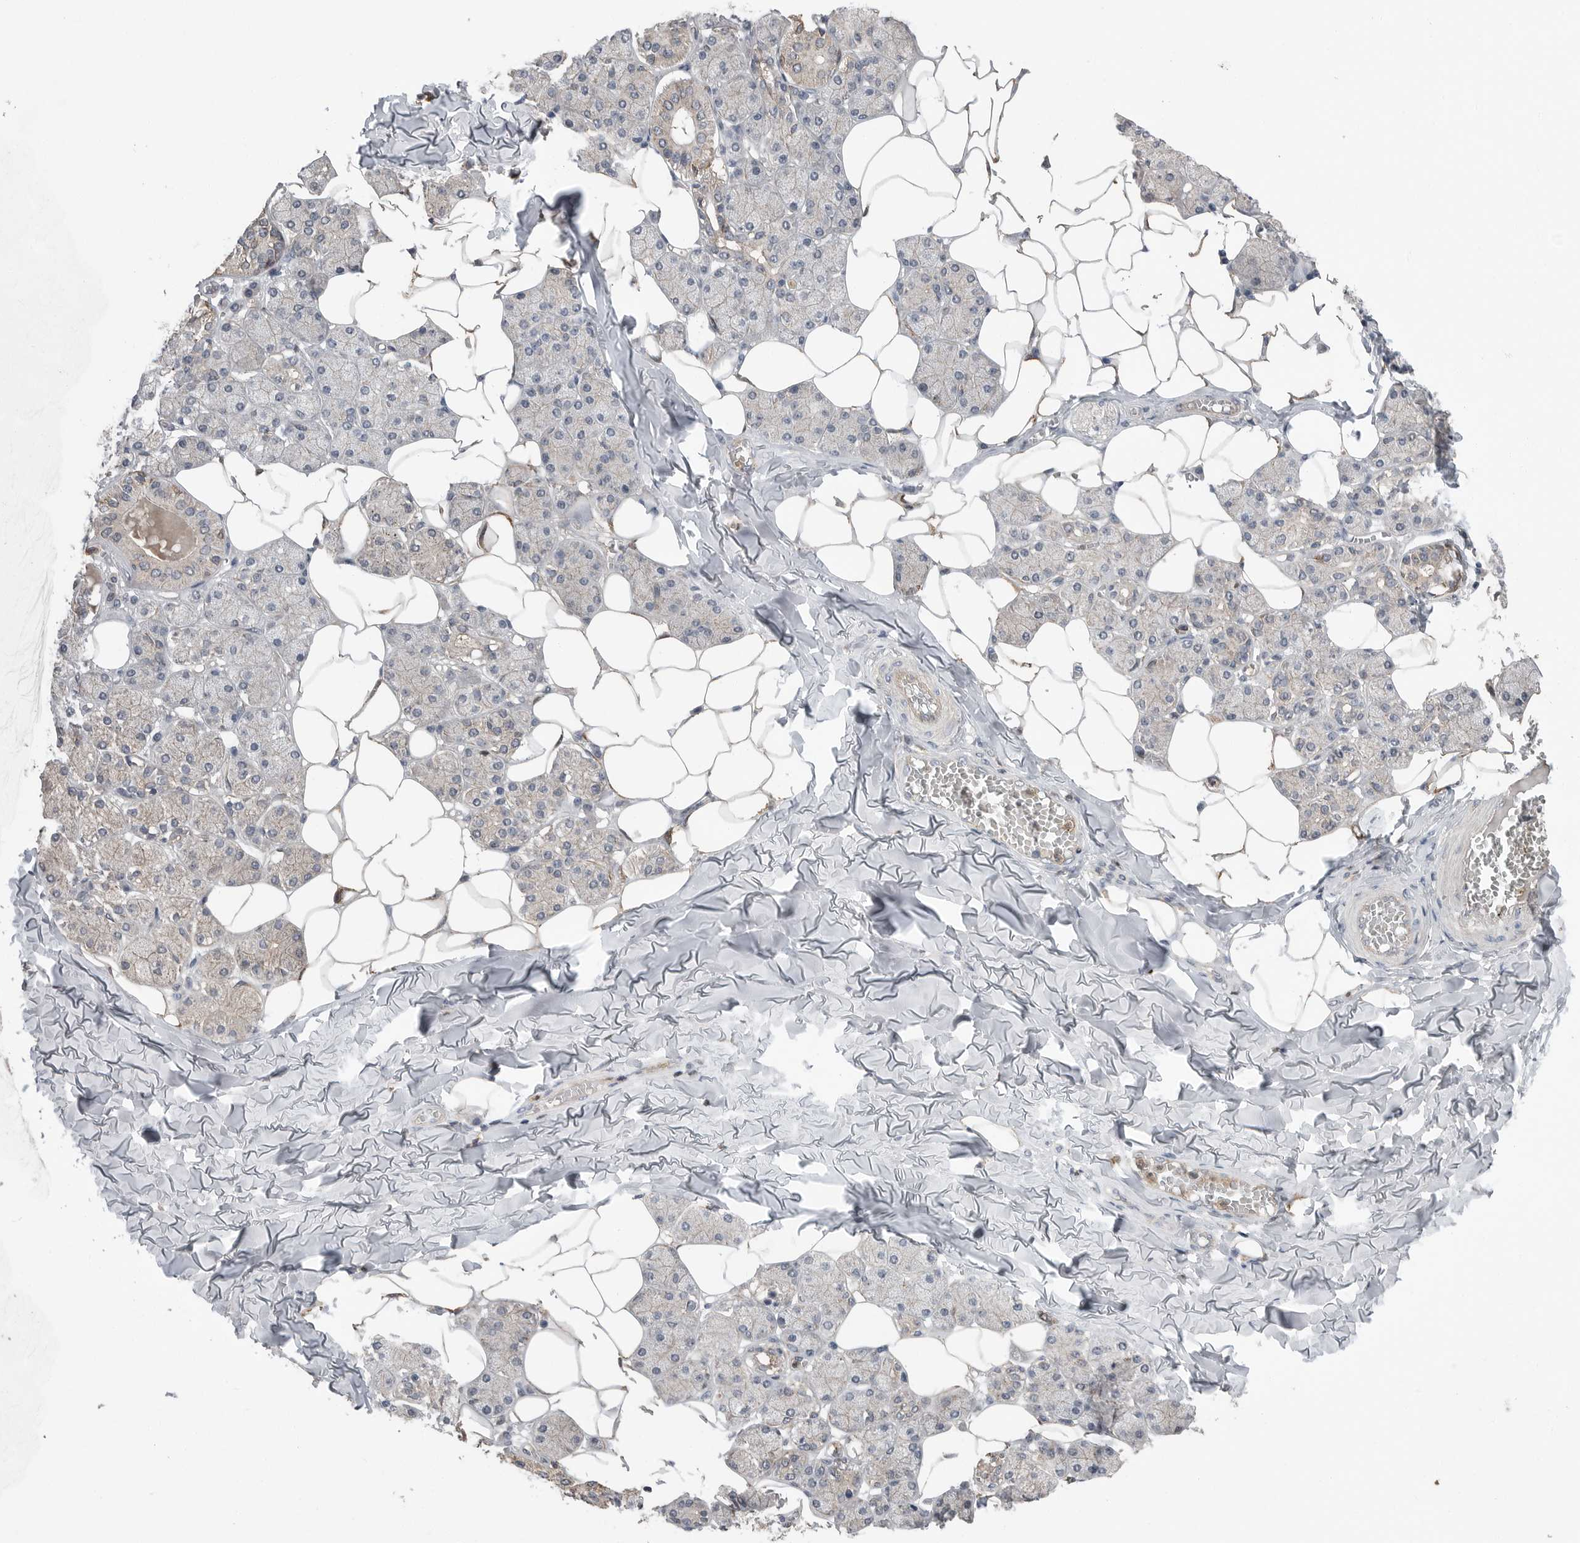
{"staining": {"intensity": "weak", "quantity": "<25%", "location": "cytoplasmic/membranous"}, "tissue": "salivary gland", "cell_type": "Glandular cells", "image_type": "normal", "snomed": [{"axis": "morphology", "description": "Normal tissue, NOS"}, {"axis": "topography", "description": "Salivary gland"}], "caption": "This is a photomicrograph of IHC staining of normal salivary gland, which shows no expression in glandular cells. (Immunohistochemistry, brightfield microscopy, high magnification).", "gene": "SCP2", "patient": {"sex": "female", "age": 33}}